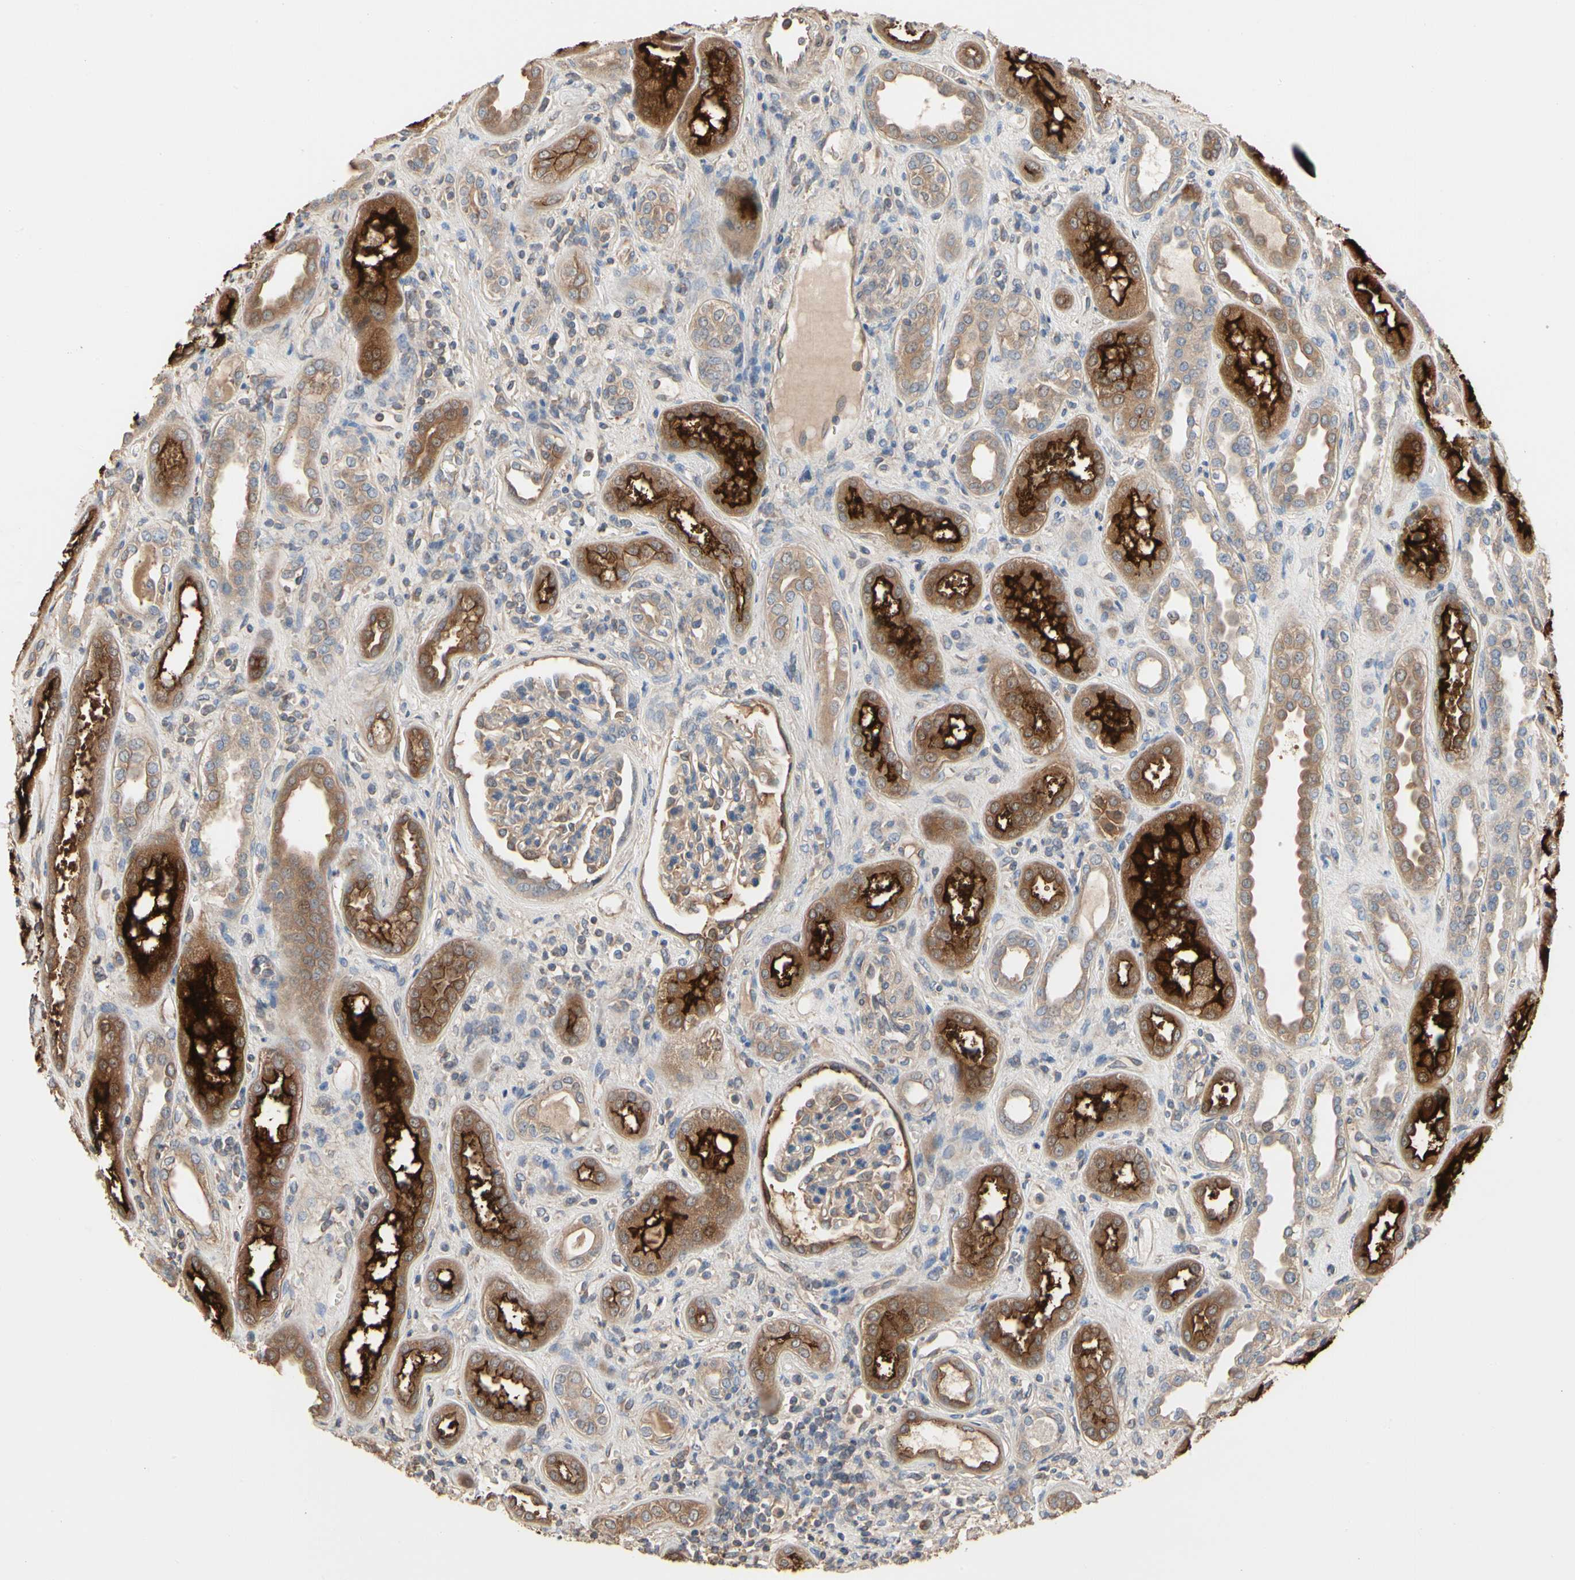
{"staining": {"intensity": "weak", "quantity": ">75%", "location": "cytoplasmic/membranous"}, "tissue": "kidney", "cell_type": "Cells in glomeruli", "image_type": "normal", "snomed": [{"axis": "morphology", "description": "Normal tissue, NOS"}, {"axis": "topography", "description": "Kidney"}], "caption": "Immunohistochemical staining of unremarkable kidney exhibits >75% levels of weak cytoplasmic/membranous protein positivity in about >75% of cells in glomeruli.", "gene": "PDZK1", "patient": {"sex": "male", "age": 59}}